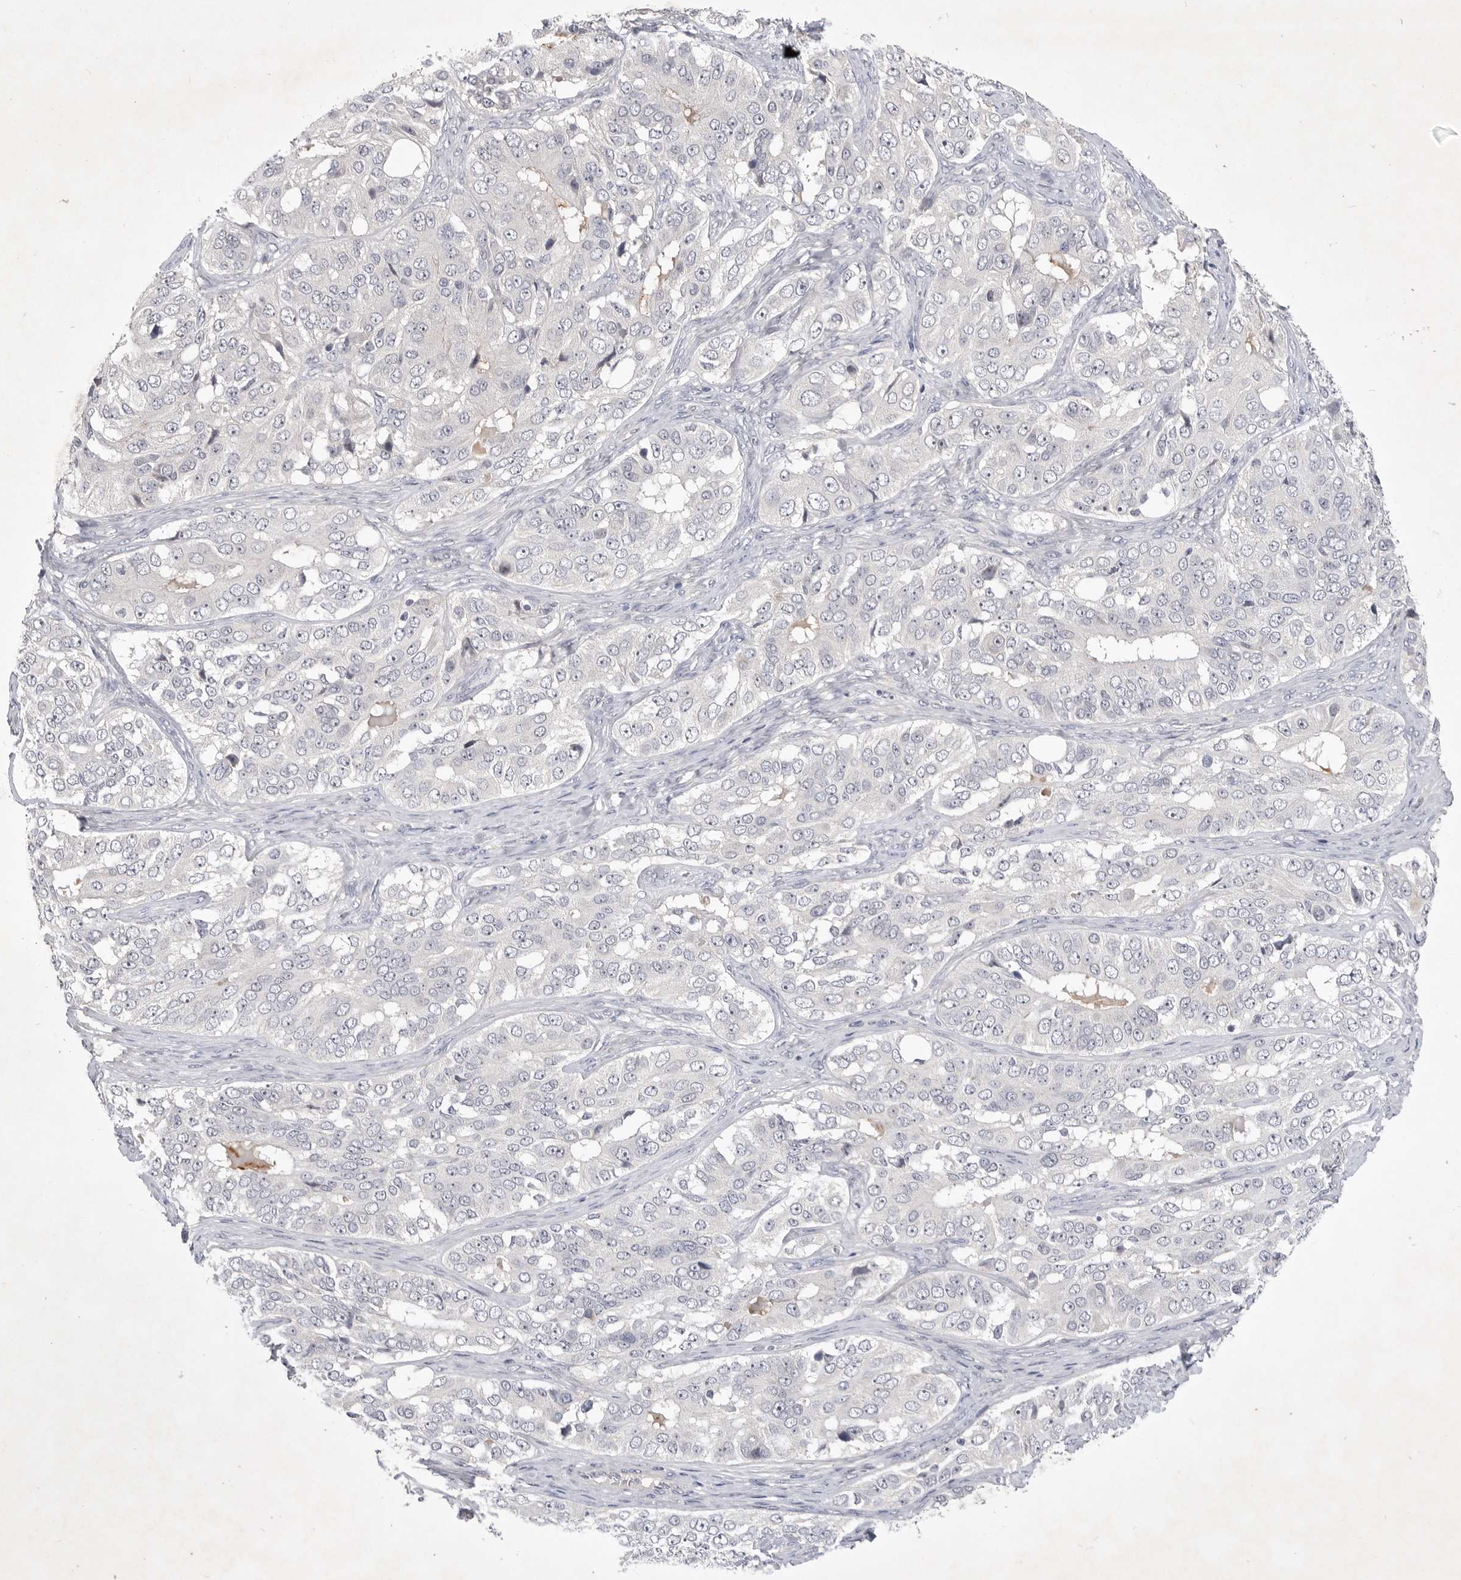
{"staining": {"intensity": "negative", "quantity": "none", "location": "none"}, "tissue": "ovarian cancer", "cell_type": "Tumor cells", "image_type": "cancer", "snomed": [{"axis": "morphology", "description": "Carcinoma, endometroid"}, {"axis": "topography", "description": "Ovary"}], "caption": "Immunohistochemistry (IHC) image of neoplastic tissue: human endometroid carcinoma (ovarian) stained with DAB (3,3'-diaminobenzidine) exhibits no significant protein positivity in tumor cells.", "gene": "ITGAD", "patient": {"sex": "female", "age": 51}}